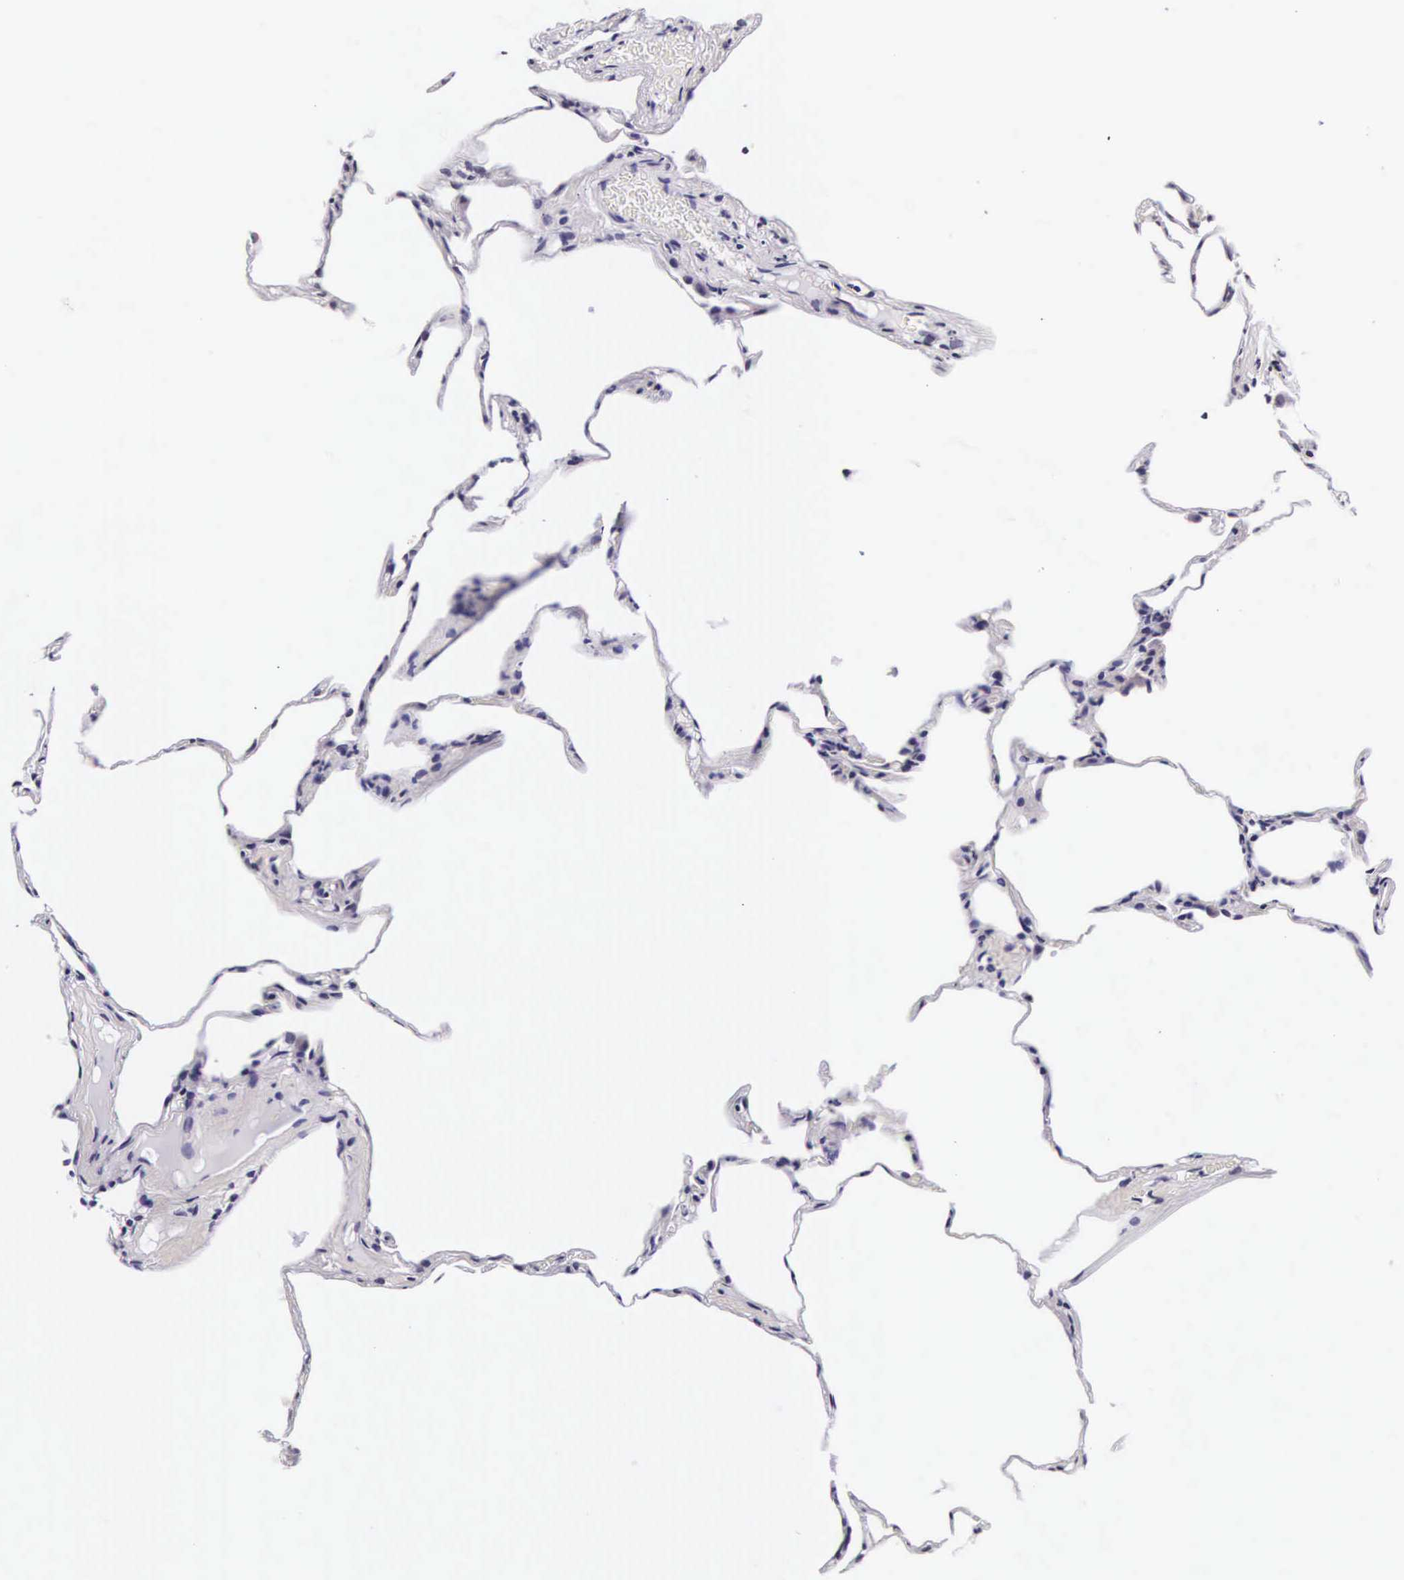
{"staining": {"intensity": "negative", "quantity": "none", "location": "none"}, "tissue": "lung", "cell_type": "Alveolar cells", "image_type": "normal", "snomed": [{"axis": "morphology", "description": "Normal tissue, NOS"}, {"axis": "topography", "description": "Lung"}], "caption": "A high-resolution histopathology image shows immunohistochemistry (IHC) staining of unremarkable lung, which reveals no significant positivity in alveolar cells. (Immunohistochemistry, brightfield microscopy, high magnification).", "gene": "PHETA2", "patient": {"sex": "female", "age": 75}}